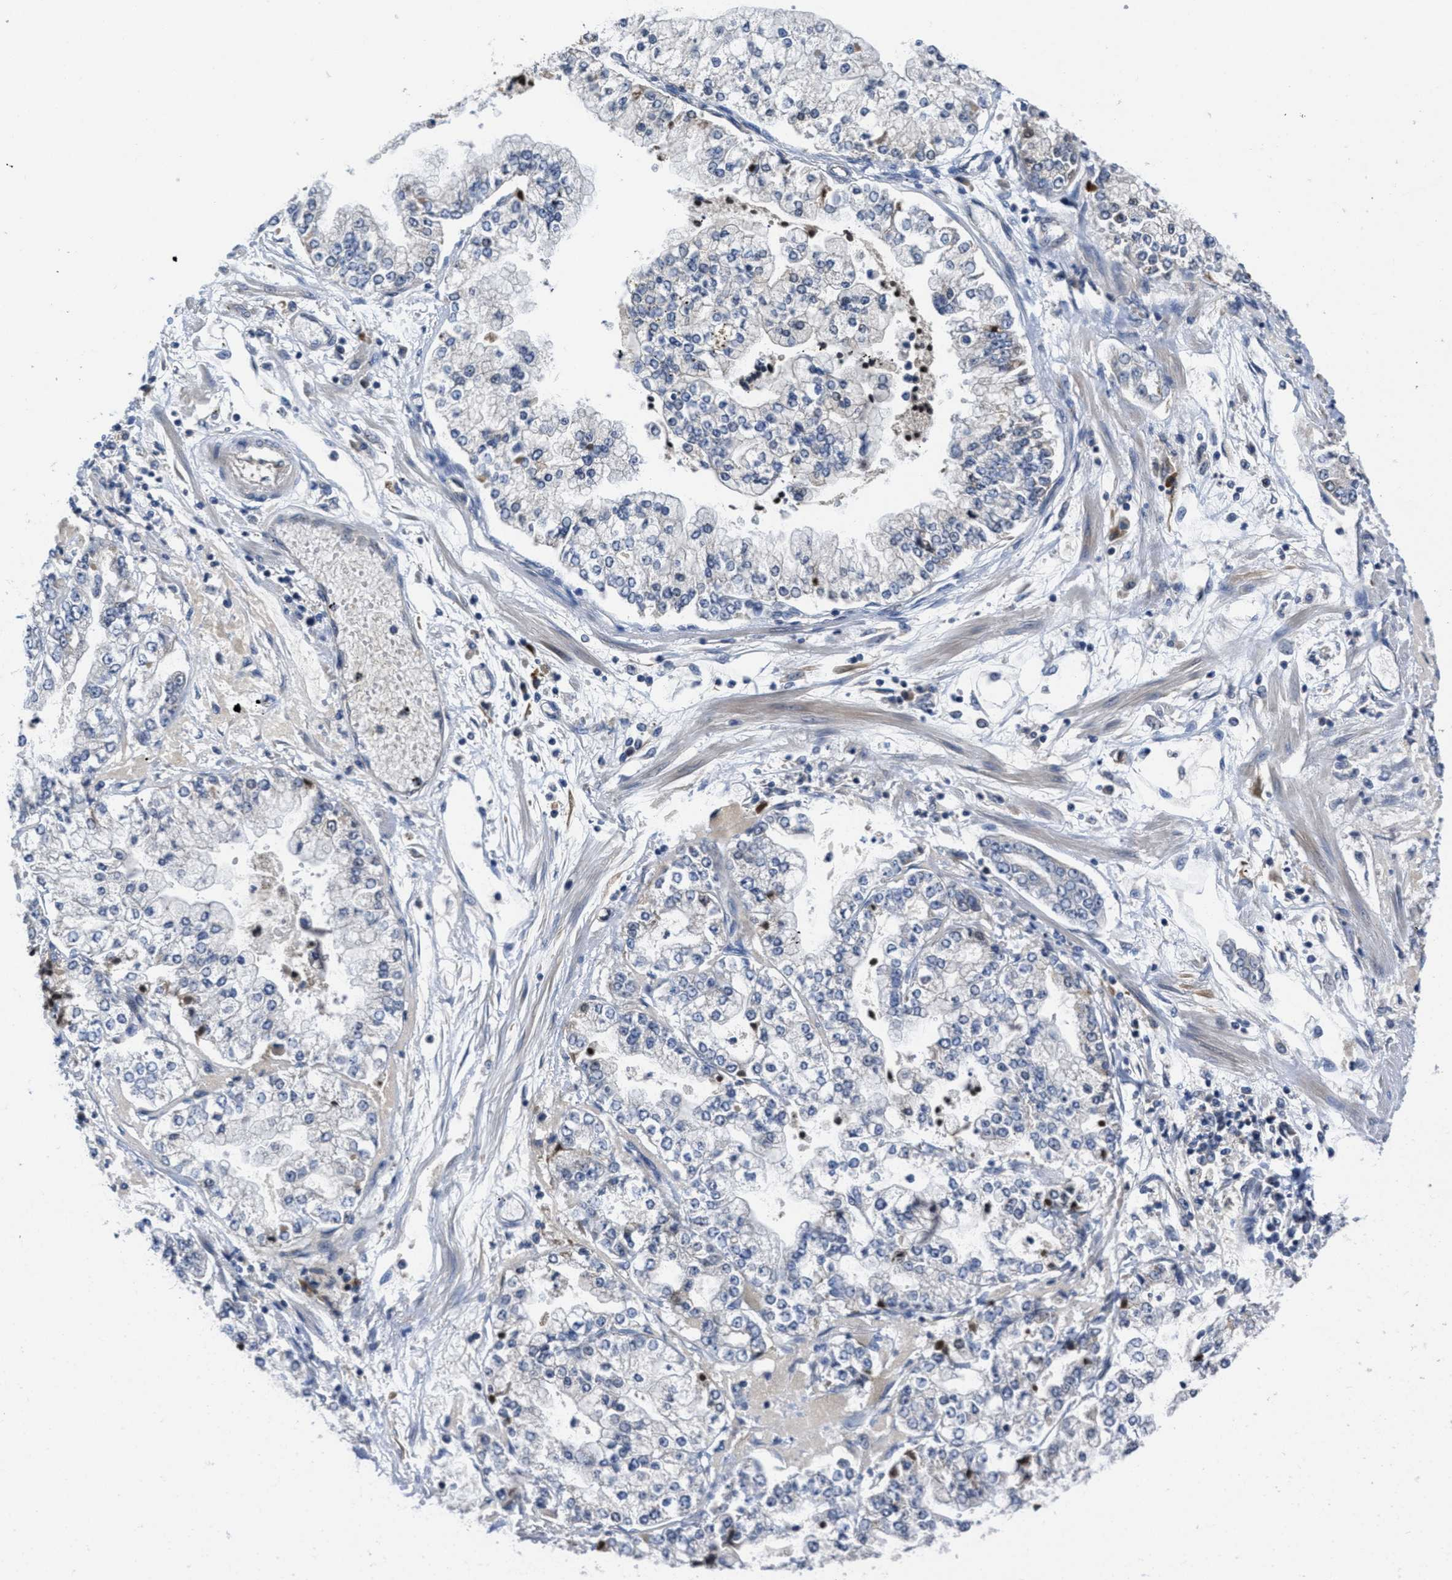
{"staining": {"intensity": "negative", "quantity": "none", "location": "none"}, "tissue": "stomach cancer", "cell_type": "Tumor cells", "image_type": "cancer", "snomed": [{"axis": "morphology", "description": "Adenocarcinoma, NOS"}, {"axis": "topography", "description": "Stomach"}], "caption": "A high-resolution photomicrograph shows immunohistochemistry (IHC) staining of adenocarcinoma (stomach), which demonstrates no significant staining in tumor cells.", "gene": "ANGPT1", "patient": {"sex": "male", "age": 76}}